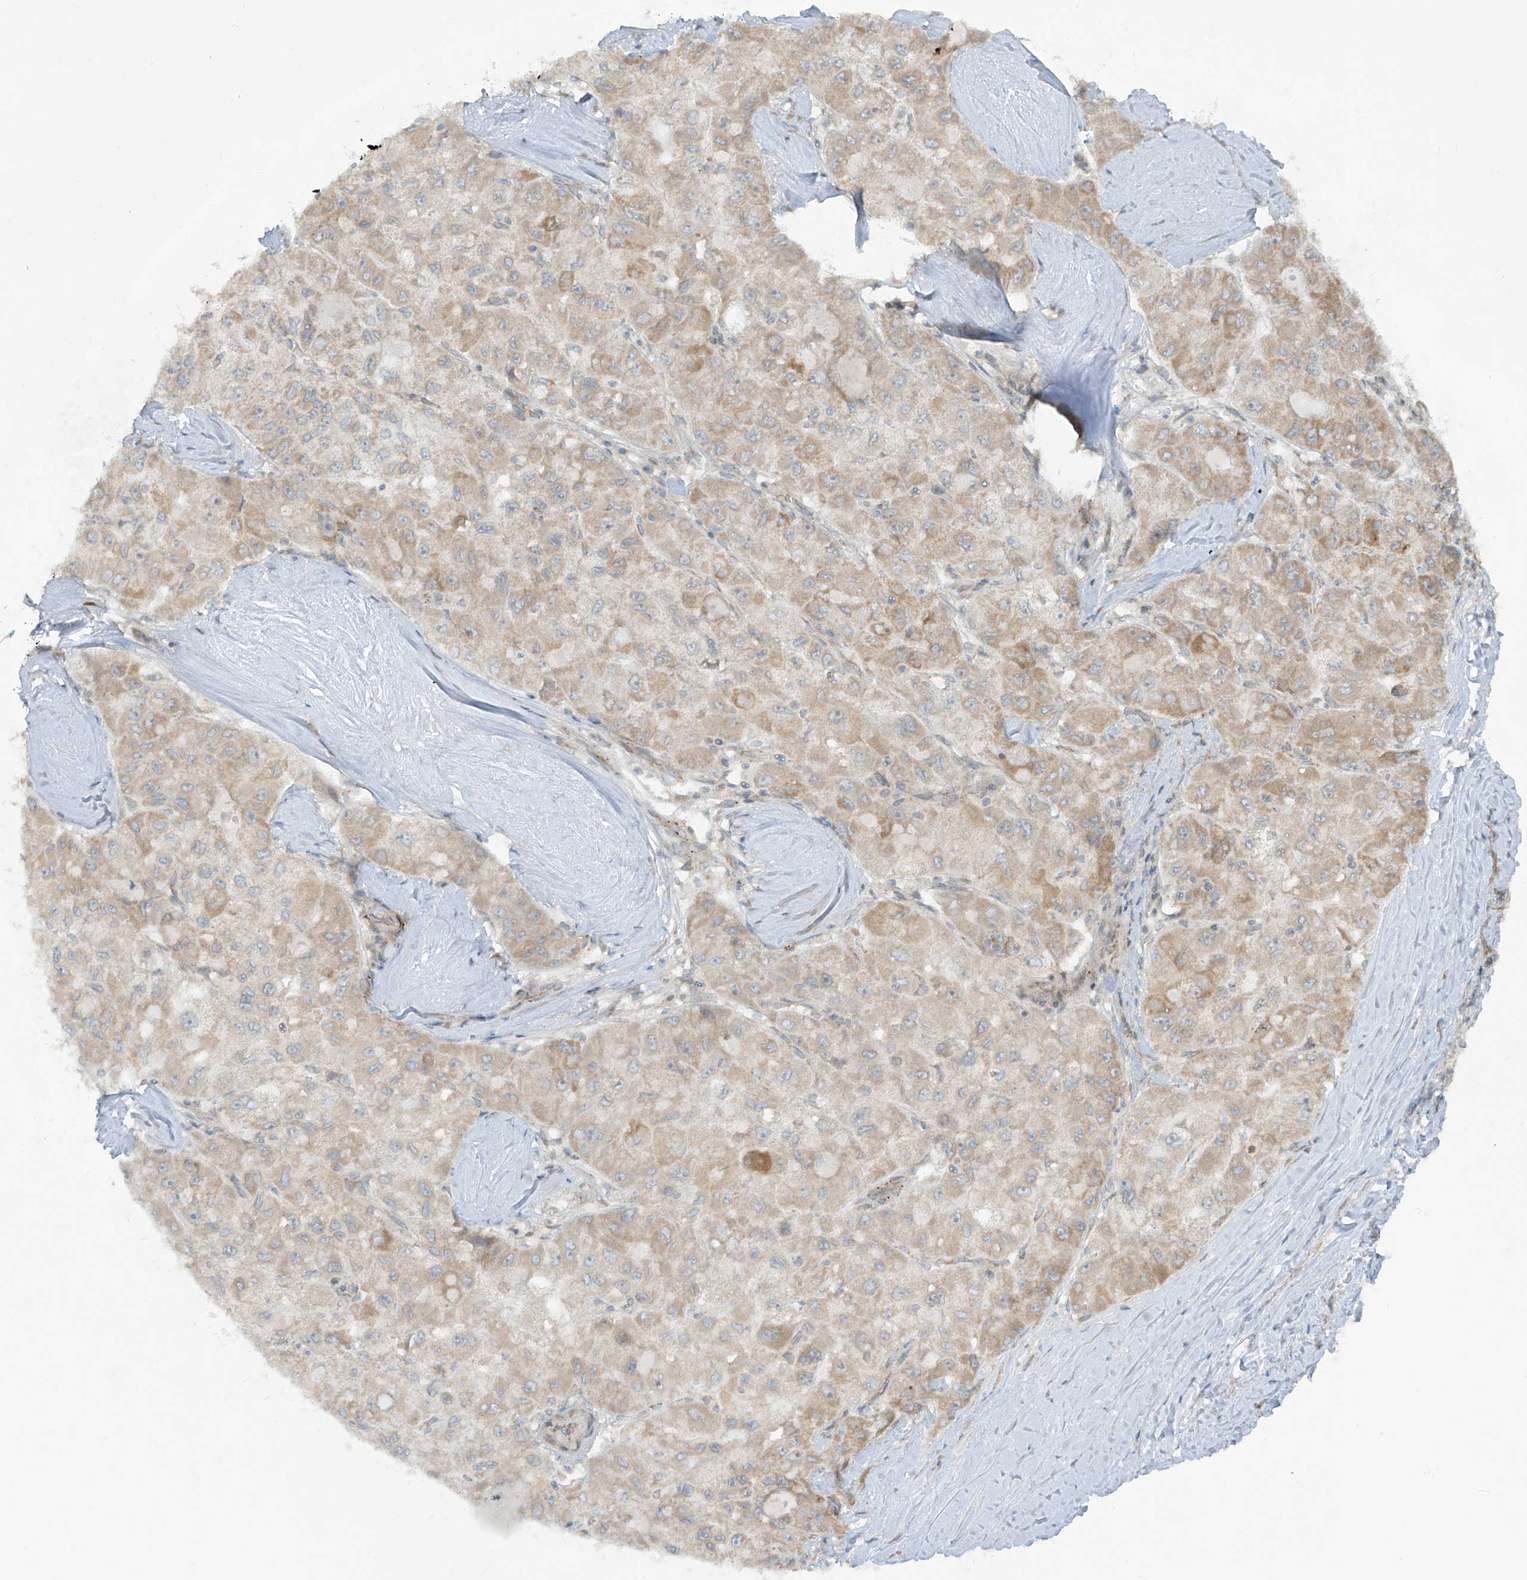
{"staining": {"intensity": "weak", "quantity": "<25%", "location": "cytoplasmic/membranous"}, "tissue": "liver cancer", "cell_type": "Tumor cells", "image_type": "cancer", "snomed": [{"axis": "morphology", "description": "Carcinoma, Hepatocellular, NOS"}, {"axis": "topography", "description": "Liver"}], "caption": "Tumor cells show no significant protein positivity in liver hepatocellular carcinoma.", "gene": "TRIM67", "patient": {"sex": "male", "age": 80}}